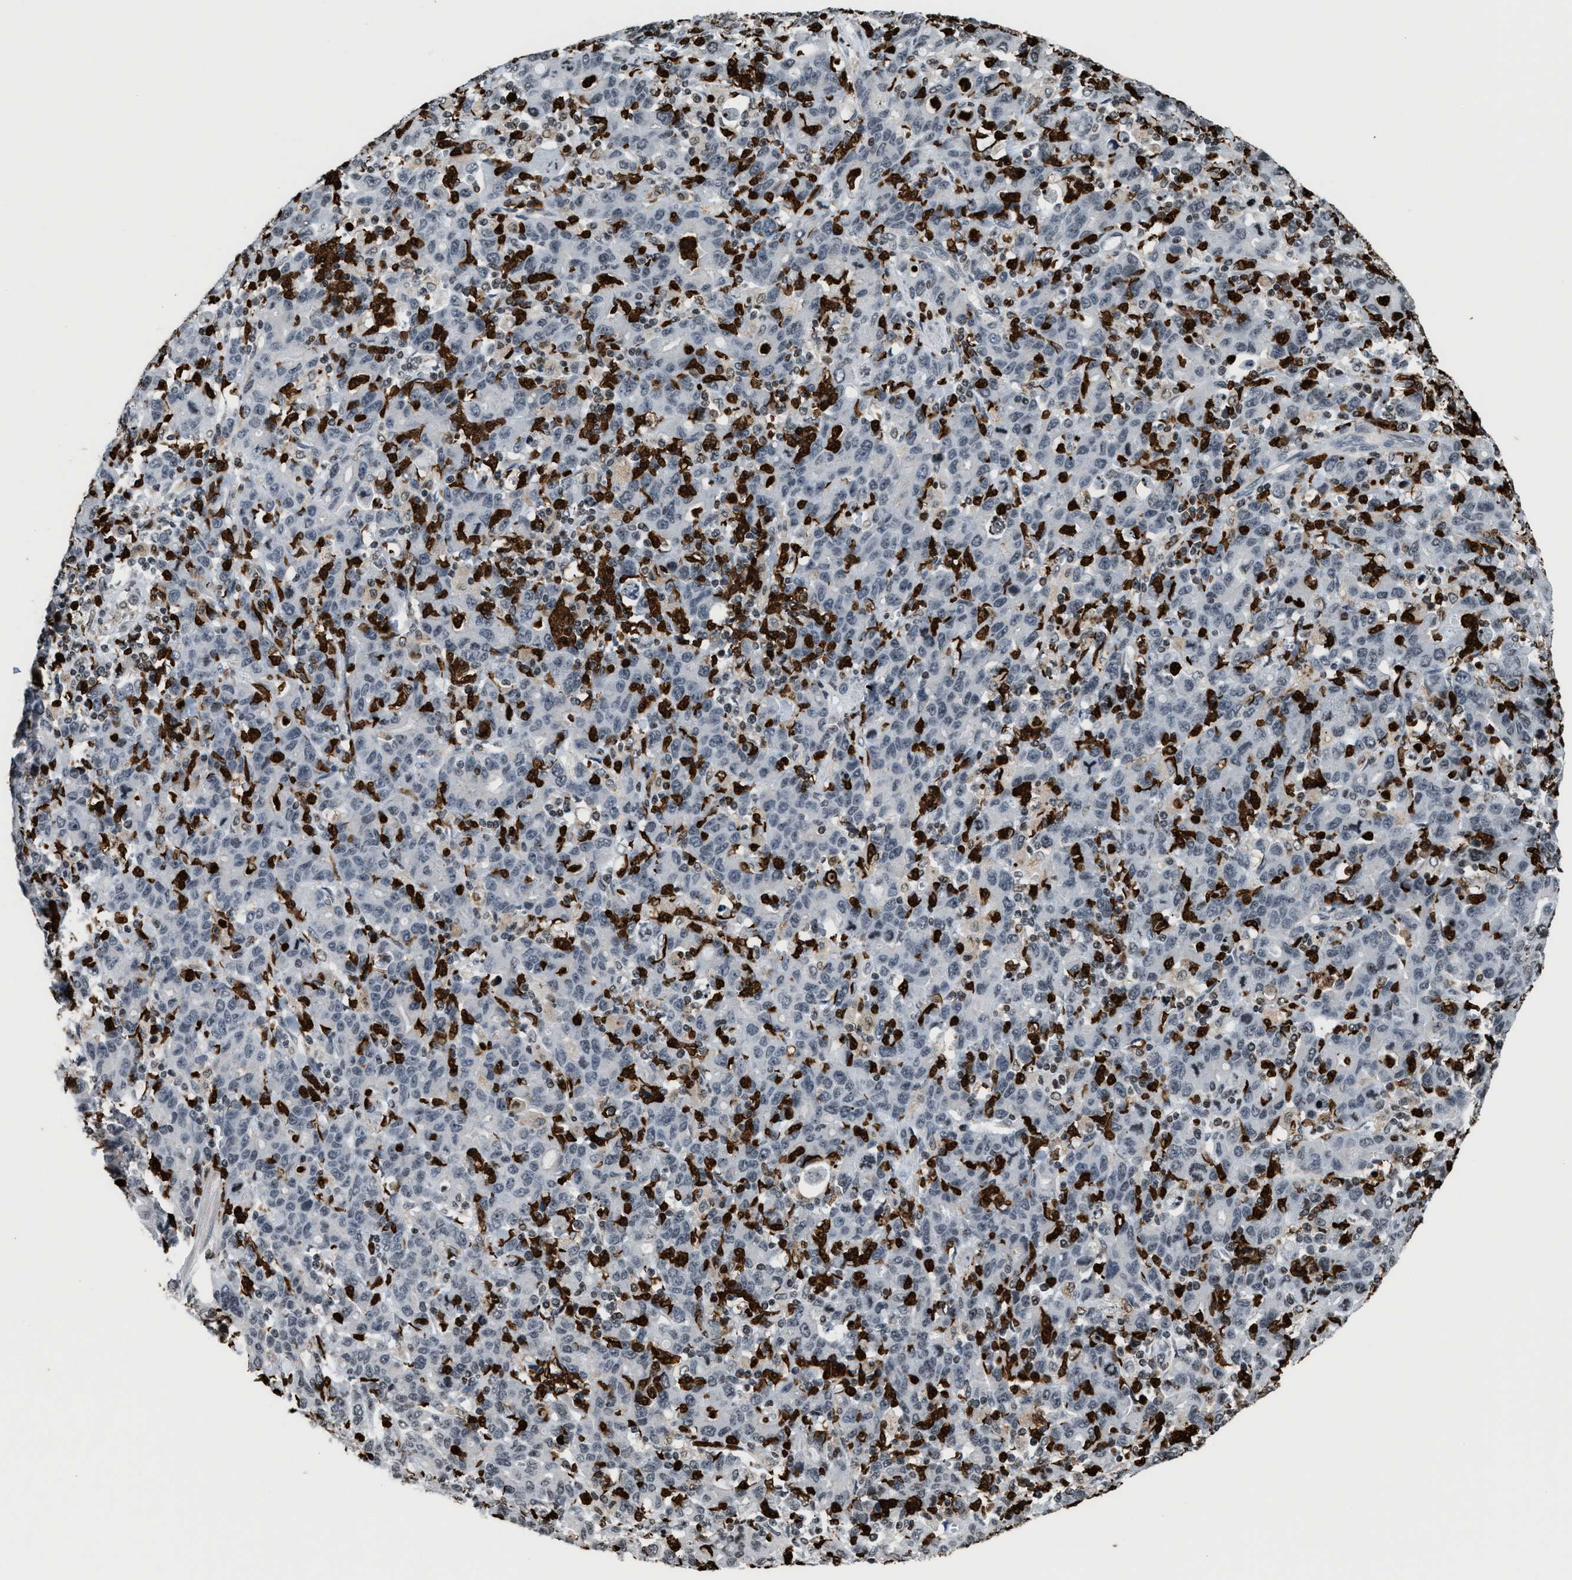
{"staining": {"intensity": "negative", "quantity": "none", "location": "none"}, "tissue": "stomach cancer", "cell_type": "Tumor cells", "image_type": "cancer", "snomed": [{"axis": "morphology", "description": "Adenocarcinoma, NOS"}, {"axis": "topography", "description": "Stomach, upper"}], "caption": "Protein analysis of adenocarcinoma (stomach) demonstrates no significant positivity in tumor cells.", "gene": "PRUNE2", "patient": {"sex": "male", "age": 69}}